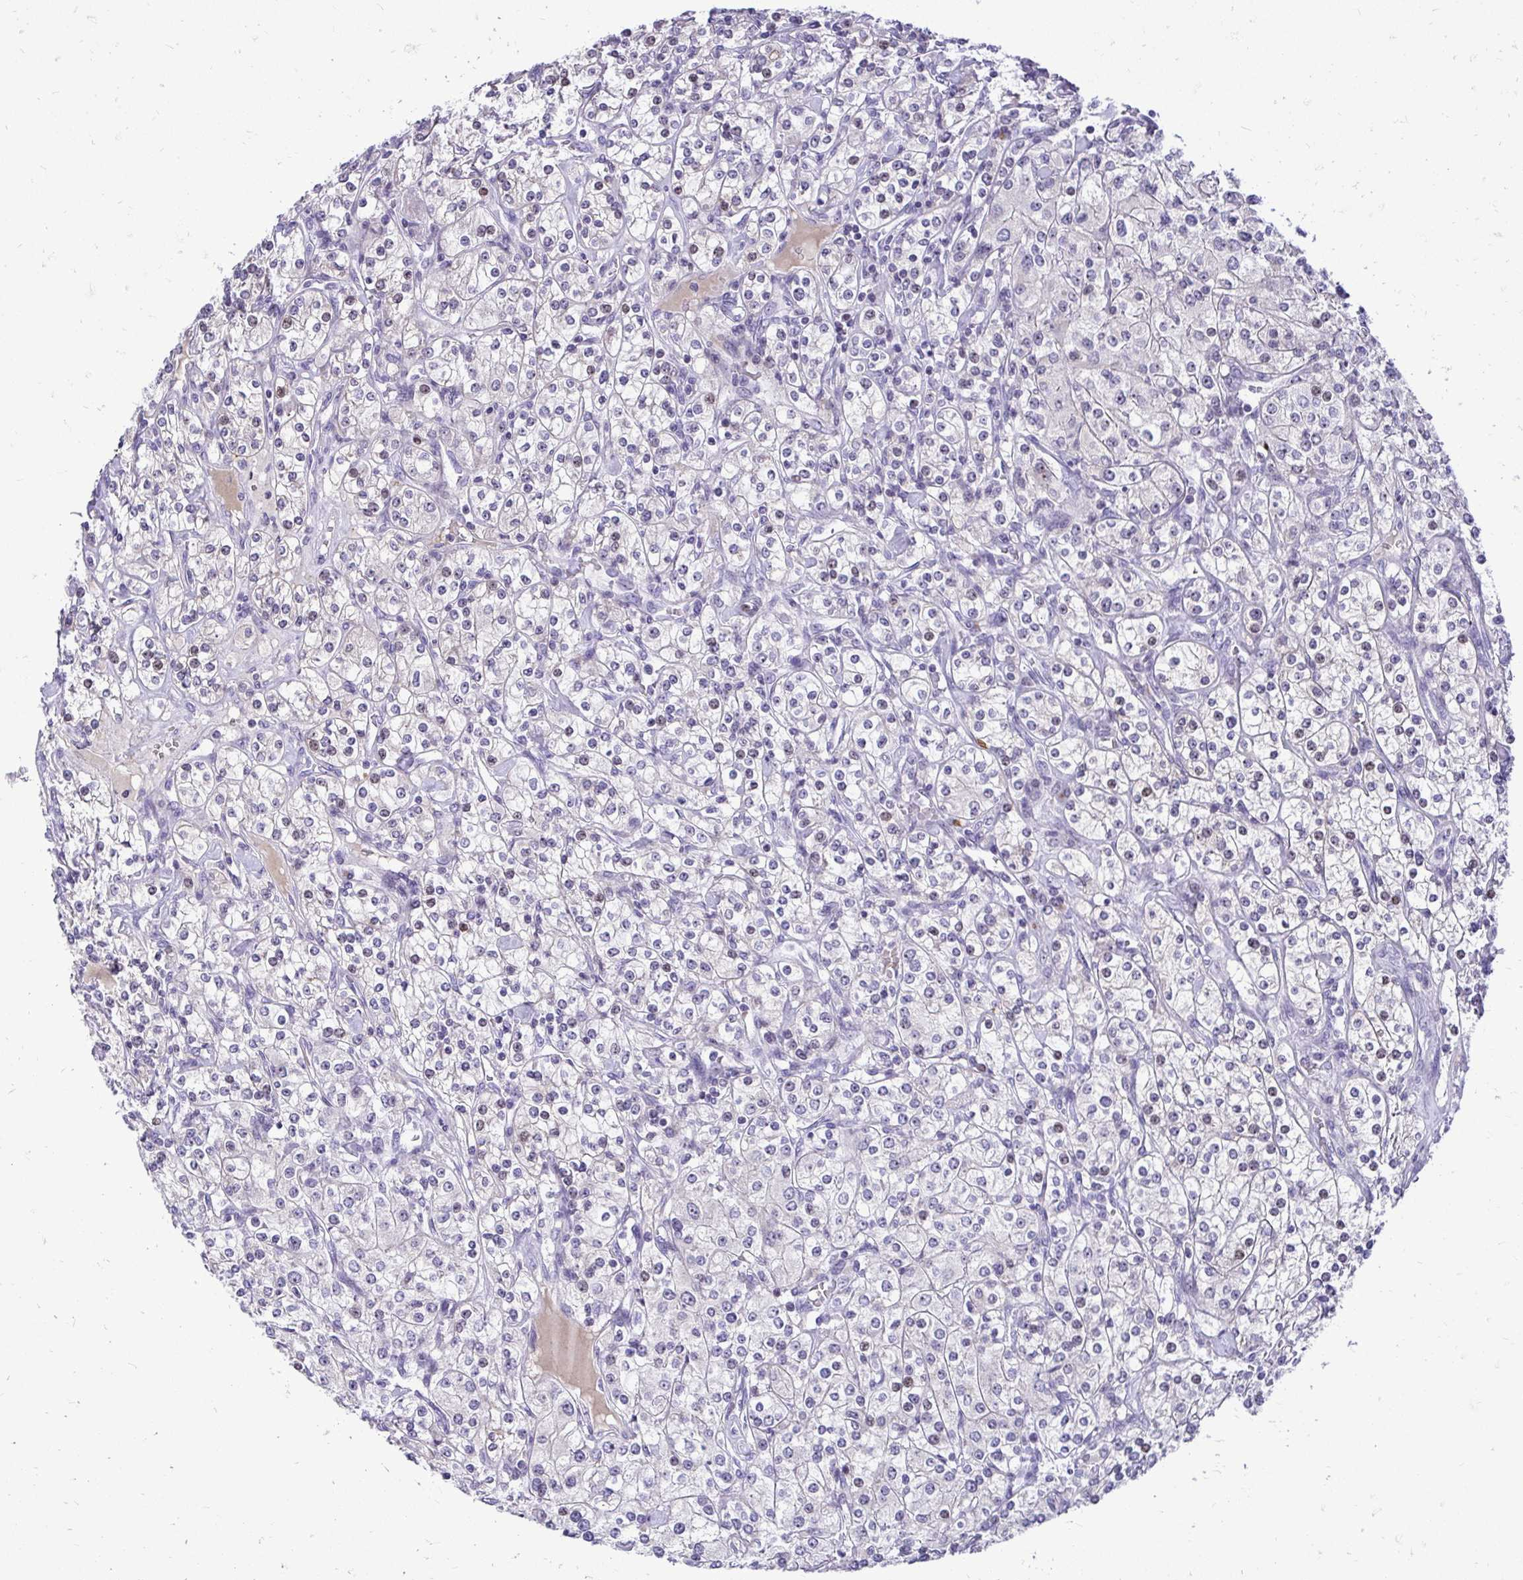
{"staining": {"intensity": "negative", "quantity": "none", "location": "none"}, "tissue": "renal cancer", "cell_type": "Tumor cells", "image_type": "cancer", "snomed": [{"axis": "morphology", "description": "Adenocarcinoma, NOS"}, {"axis": "topography", "description": "Kidney"}], "caption": "The immunohistochemistry image has no significant expression in tumor cells of adenocarcinoma (renal) tissue. (Immunohistochemistry (ihc), brightfield microscopy, high magnification).", "gene": "NIFK", "patient": {"sex": "male", "age": 77}}